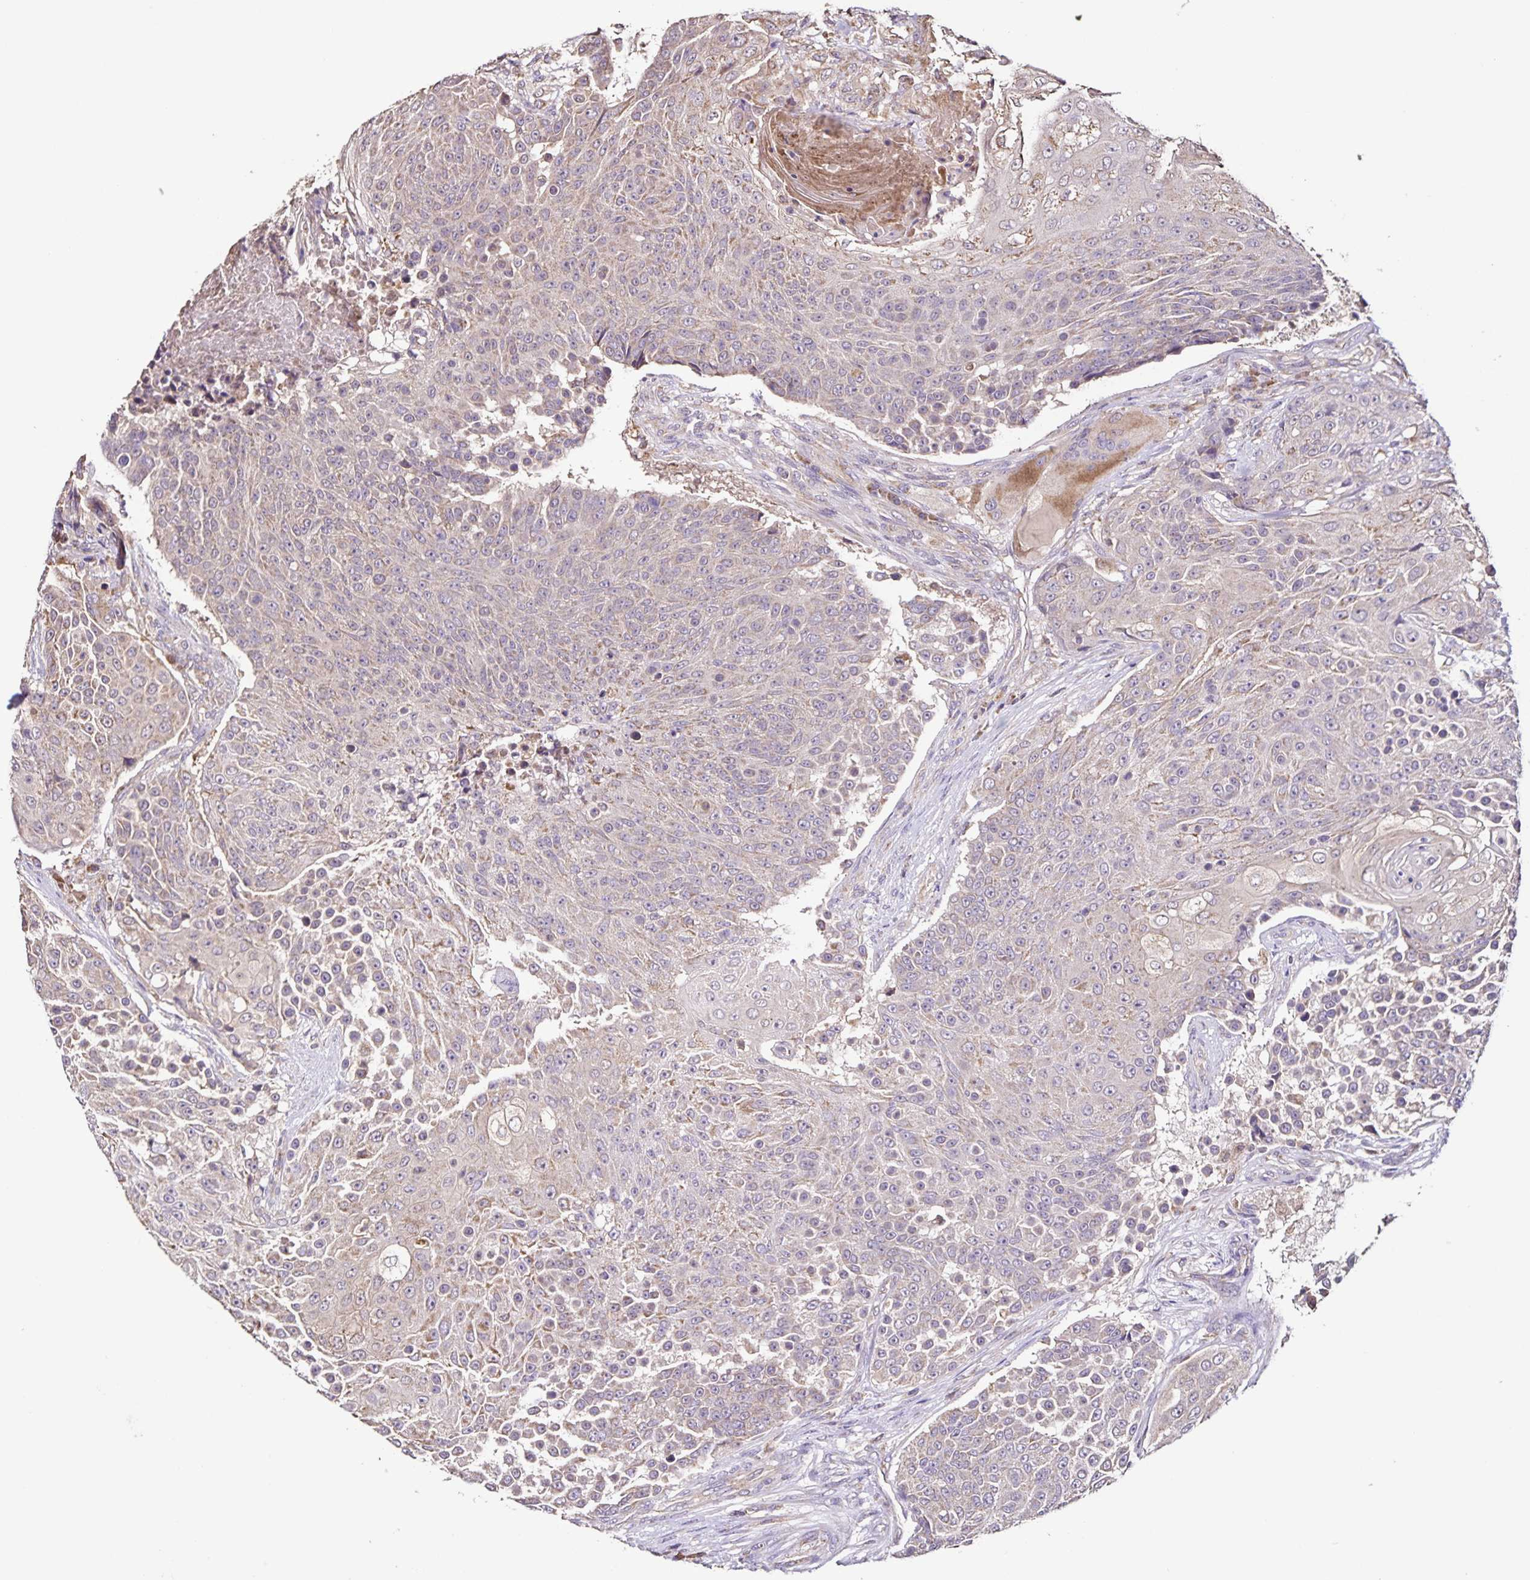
{"staining": {"intensity": "weak", "quantity": "<25%", "location": "cytoplasmic/membranous"}, "tissue": "urothelial cancer", "cell_type": "Tumor cells", "image_type": "cancer", "snomed": [{"axis": "morphology", "description": "Urothelial carcinoma, High grade"}, {"axis": "topography", "description": "Urinary bladder"}], "caption": "An immunohistochemistry micrograph of urothelial cancer is shown. There is no staining in tumor cells of urothelial cancer.", "gene": "MAN1A1", "patient": {"sex": "female", "age": 63}}